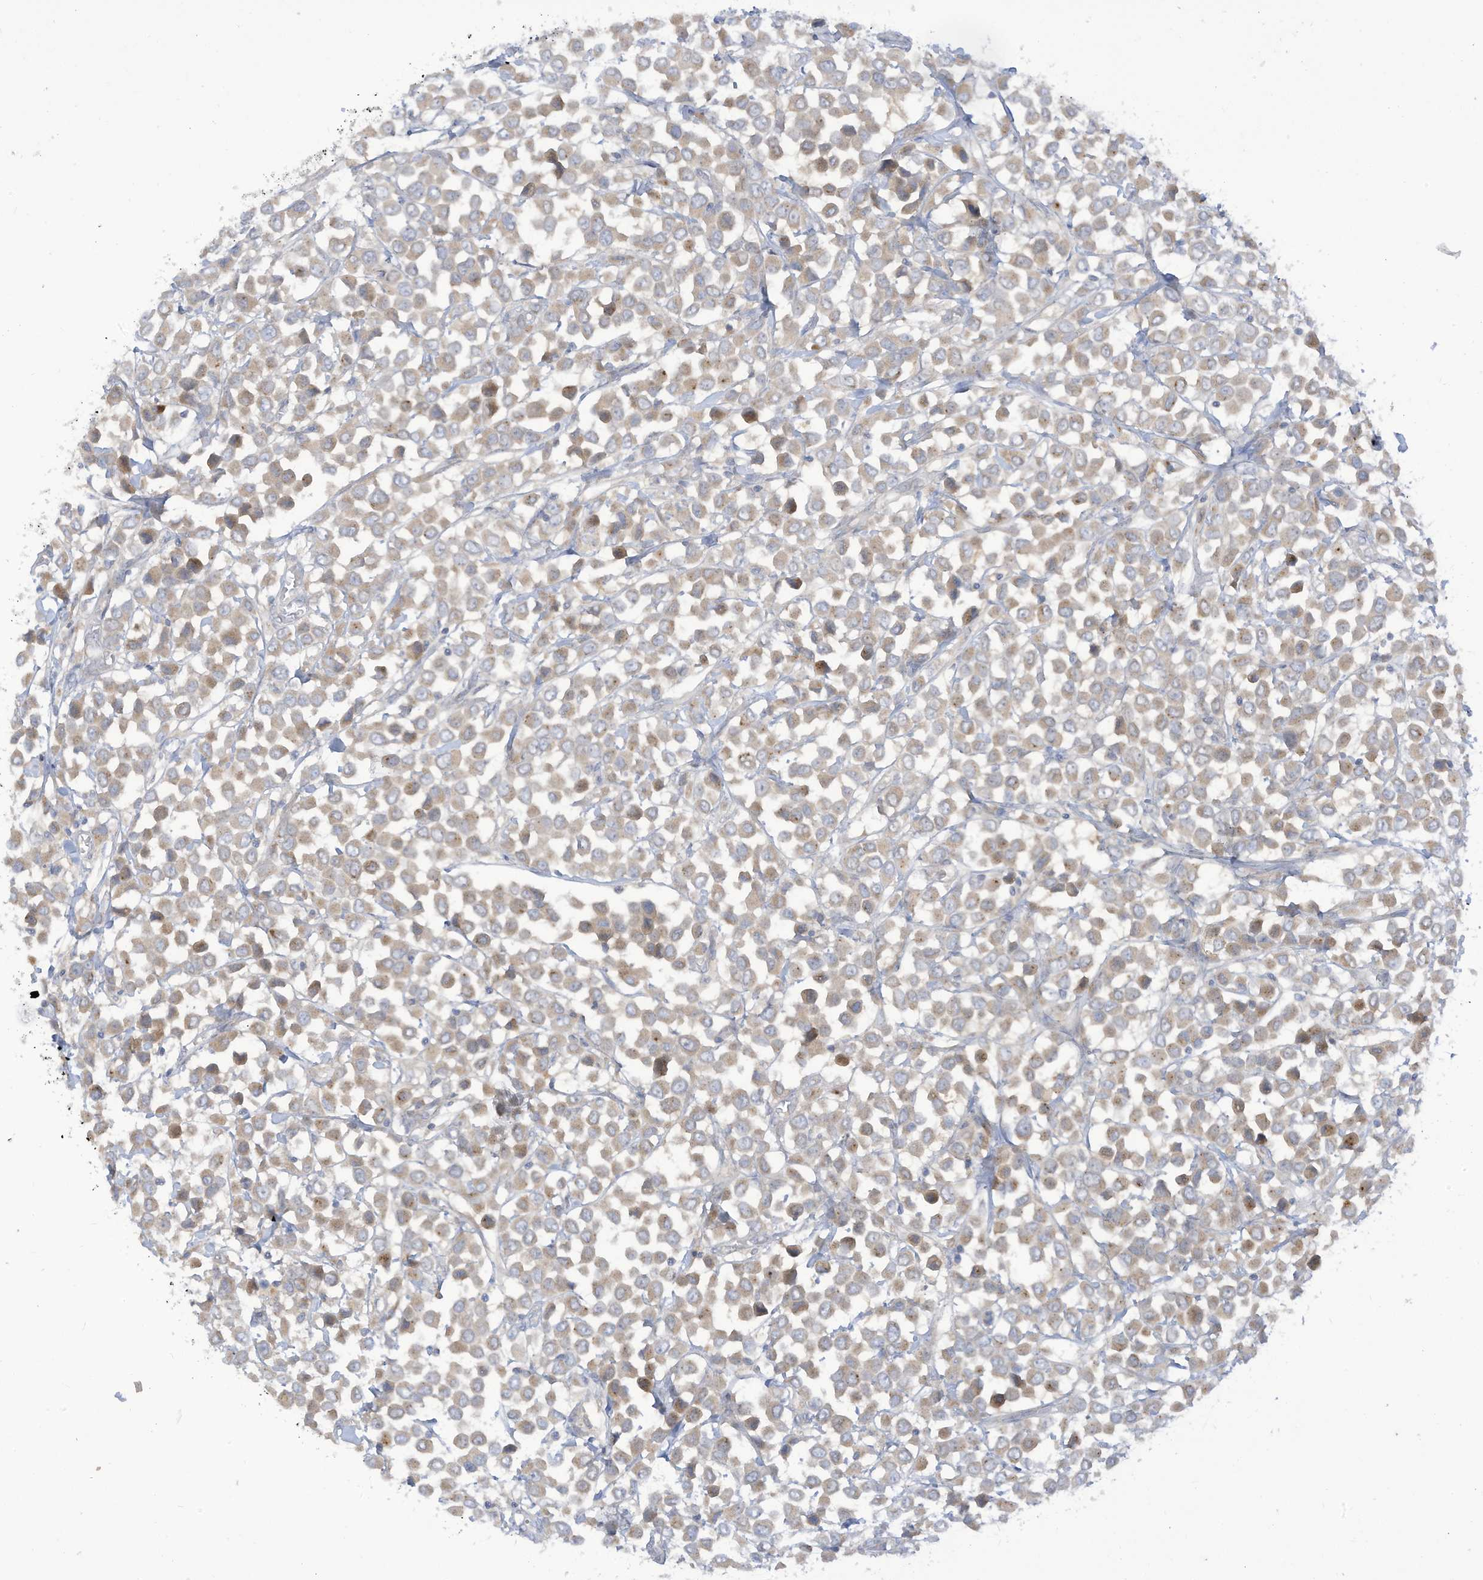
{"staining": {"intensity": "weak", "quantity": ">75%", "location": "cytoplasmic/membranous"}, "tissue": "breast cancer", "cell_type": "Tumor cells", "image_type": "cancer", "snomed": [{"axis": "morphology", "description": "Duct carcinoma"}, {"axis": "topography", "description": "Breast"}], "caption": "An immunohistochemistry micrograph of neoplastic tissue is shown. Protein staining in brown labels weak cytoplasmic/membranous positivity in breast invasive ductal carcinoma within tumor cells.", "gene": "LRRN2", "patient": {"sex": "female", "age": 61}}